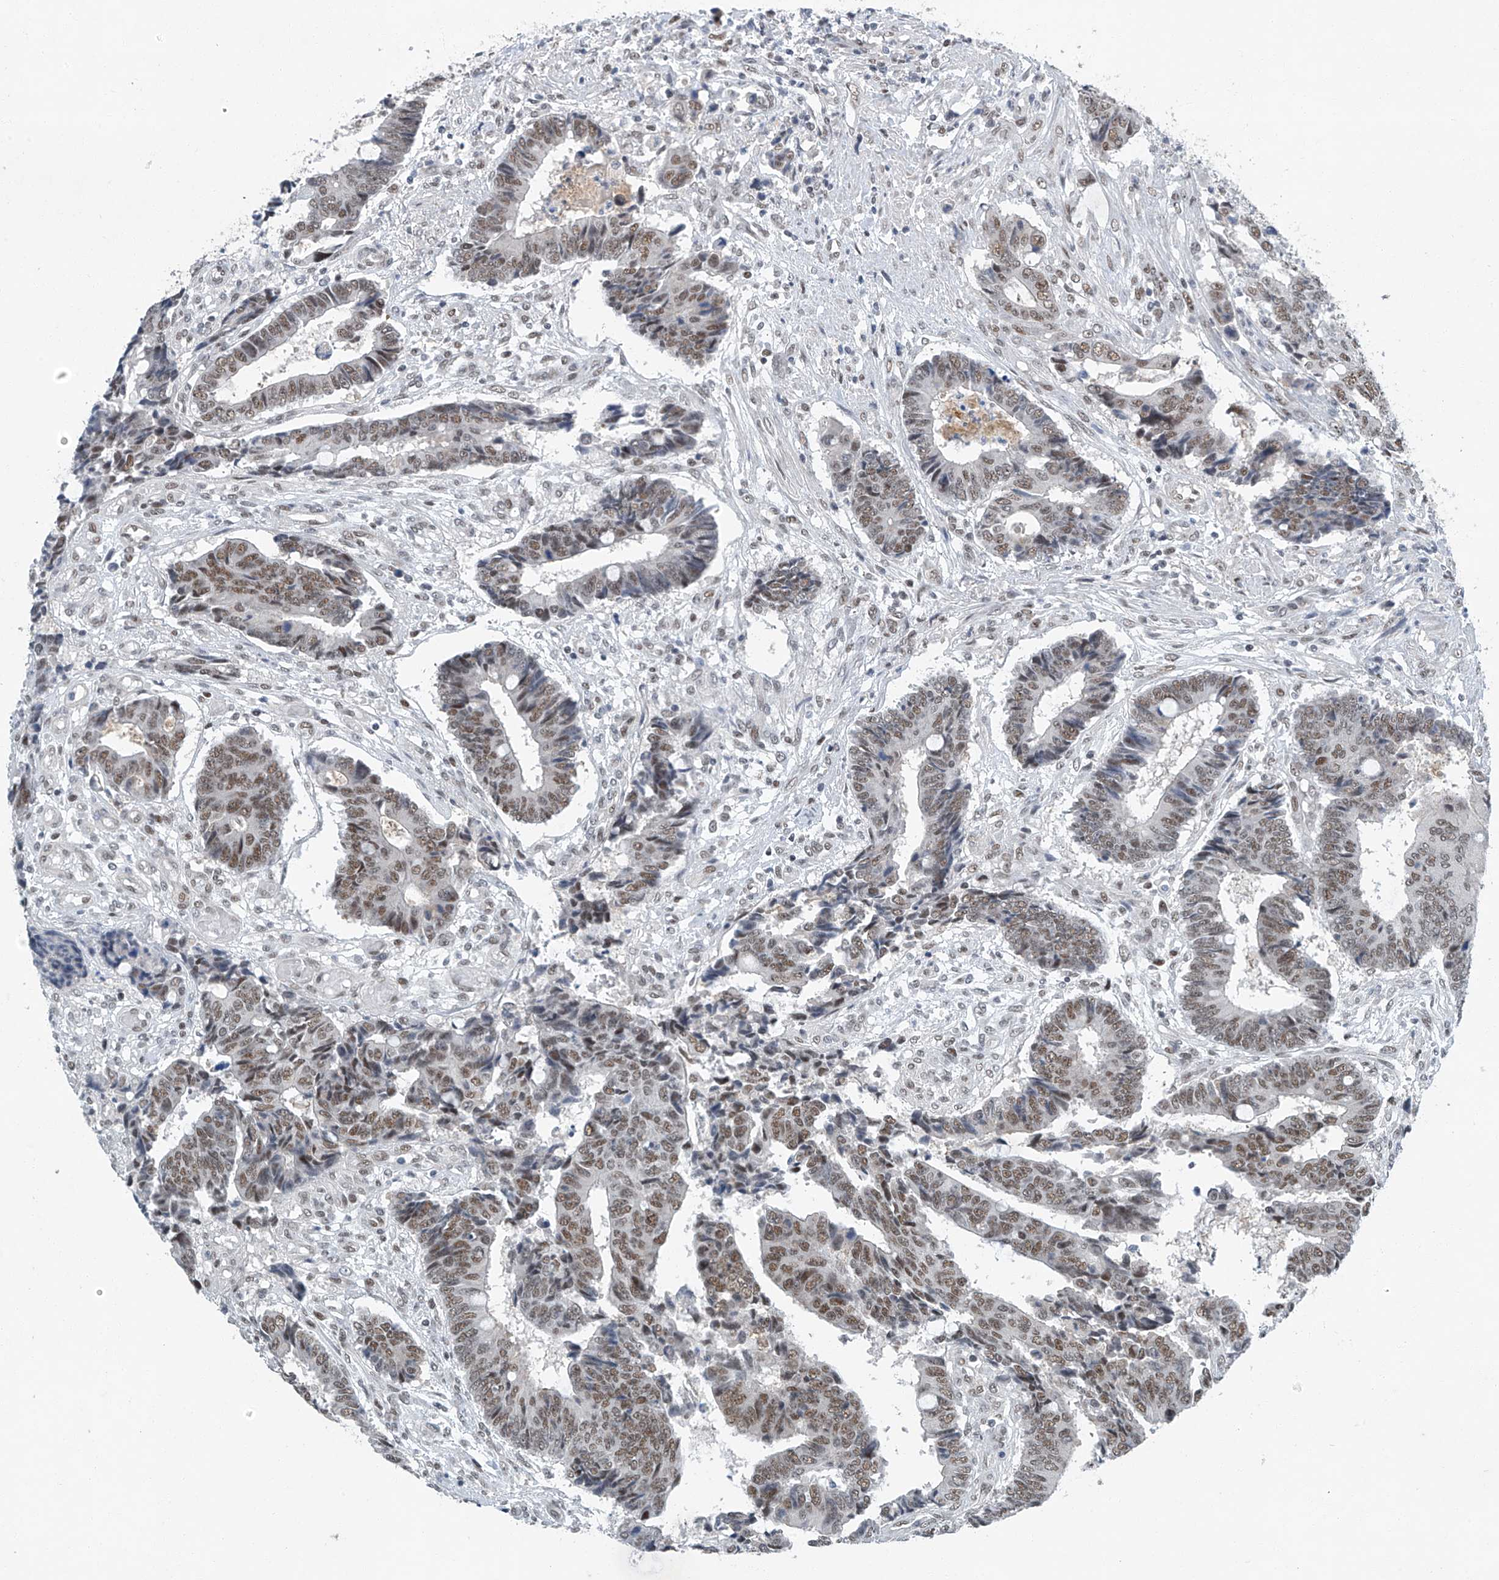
{"staining": {"intensity": "moderate", "quantity": ">75%", "location": "nuclear"}, "tissue": "colorectal cancer", "cell_type": "Tumor cells", "image_type": "cancer", "snomed": [{"axis": "morphology", "description": "Adenocarcinoma, NOS"}, {"axis": "topography", "description": "Rectum"}], "caption": "Human colorectal cancer (adenocarcinoma) stained with a brown dye shows moderate nuclear positive staining in about >75% of tumor cells.", "gene": "TAF8", "patient": {"sex": "male", "age": 84}}